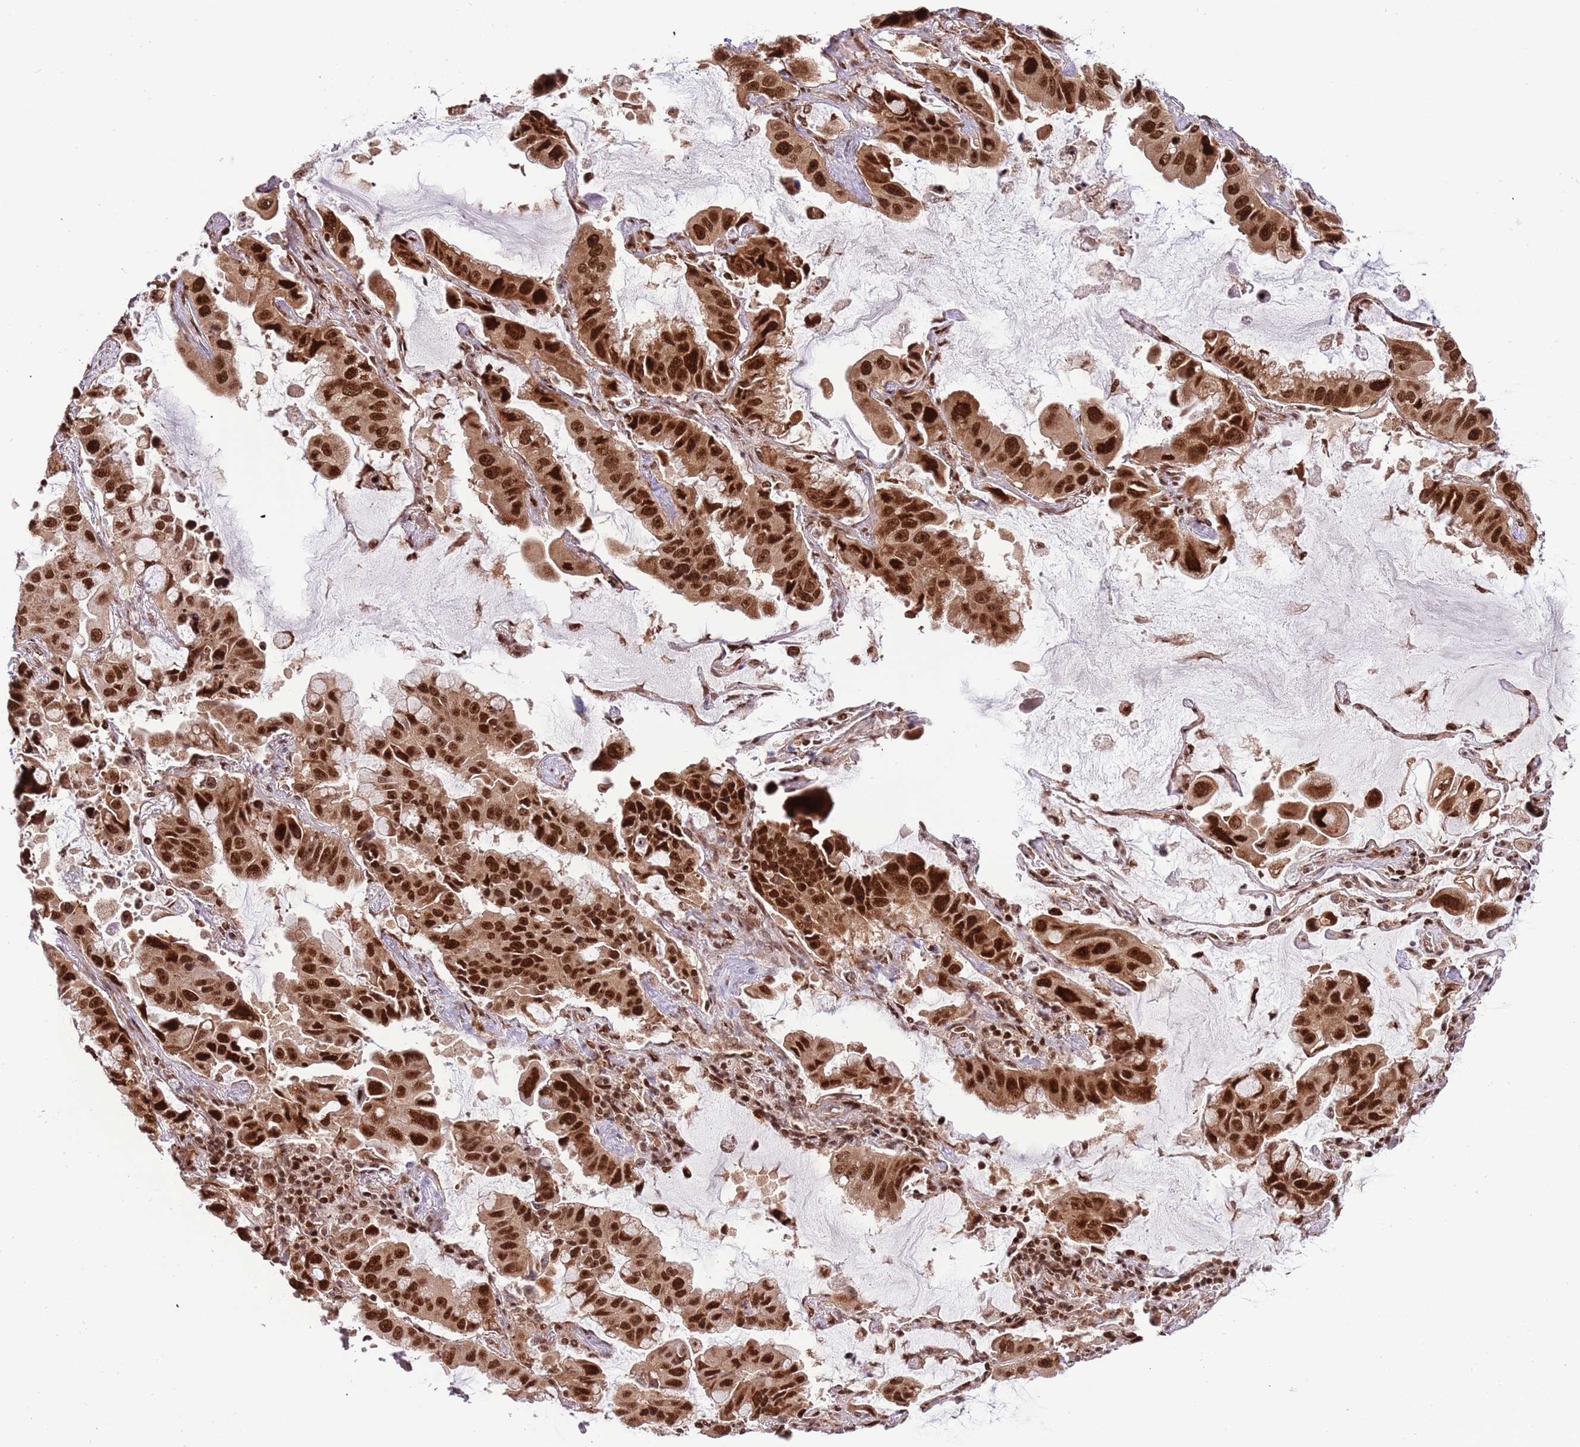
{"staining": {"intensity": "strong", "quantity": ">75%", "location": "cytoplasmic/membranous,nuclear"}, "tissue": "lung cancer", "cell_type": "Tumor cells", "image_type": "cancer", "snomed": [{"axis": "morphology", "description": "Adenocarcinoma, NOS"}, {"axis": "topography", "description": "Lung"}], "caption": "Lung cancer (adenocarcinoma) was stained to show a protein in brown. There is high levels of strong cytoplasmic/membranous and nuclear positivity in approximately >75% of tumor cells.", "gene": "RIF1", "patient": {"sex": "male", "age": 64}}